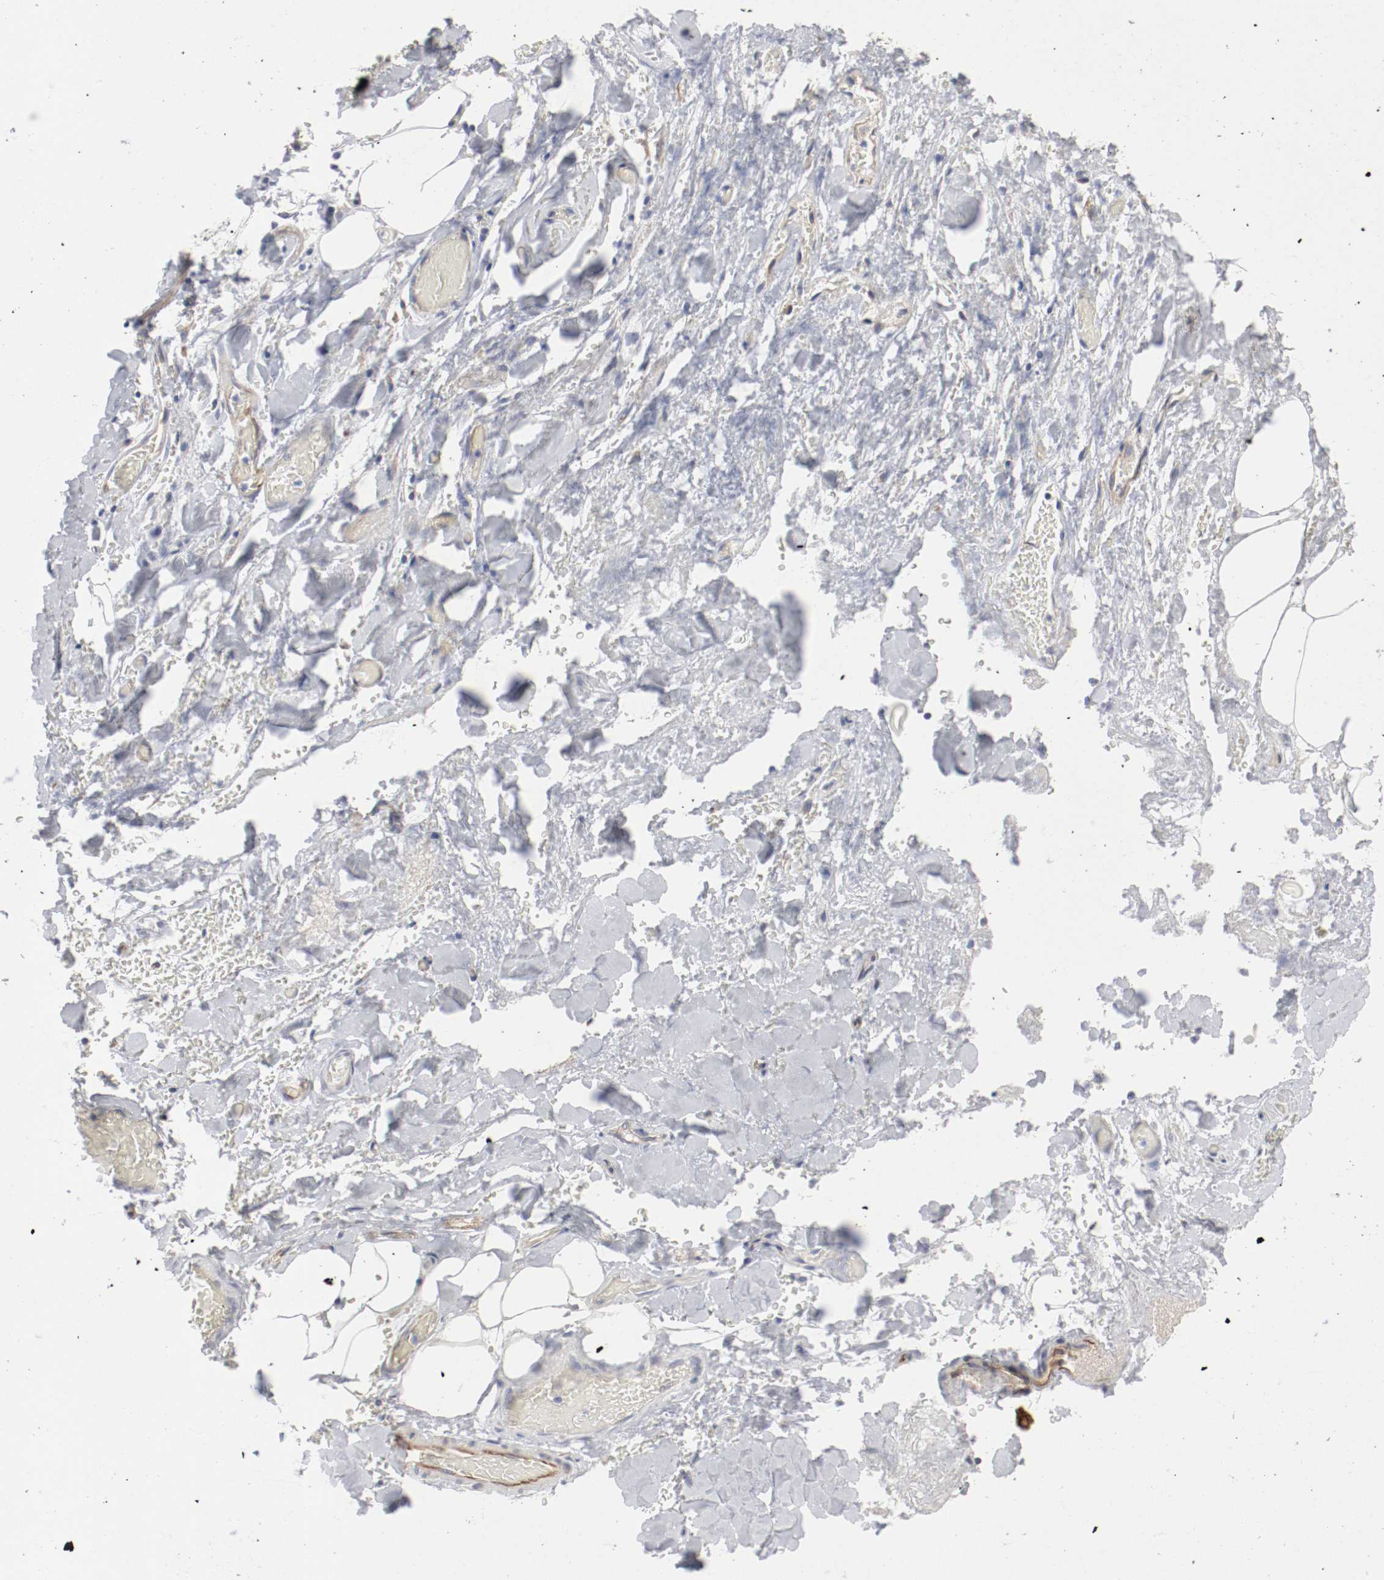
{"staining": {"intensity": "negative", "quantity": "none", "location": "none"}, "tissue": "adipose tissue", "cell_type": "Adipocytes", "image_type": "normal", "snomed": [{"axis": "morphology", "description": "Normal tissue, NOS"}, {"axis": "morphology", "description": "Cholangiocarcinoma"}, {"axis": "topography", "description": "Liver"}, {"axis": "topography", "description": "Peripheral nerve tissue"}], "caption": "The image displays no significant expression in adipocytes of adipose tissue. Brightfield microscopy of immunohistochemistry stained with DAB (brown) and hematoxylin (blue), captured at high magnification.", "gene": "GIT1", "patient": {"sex": "male", "age": 50}}